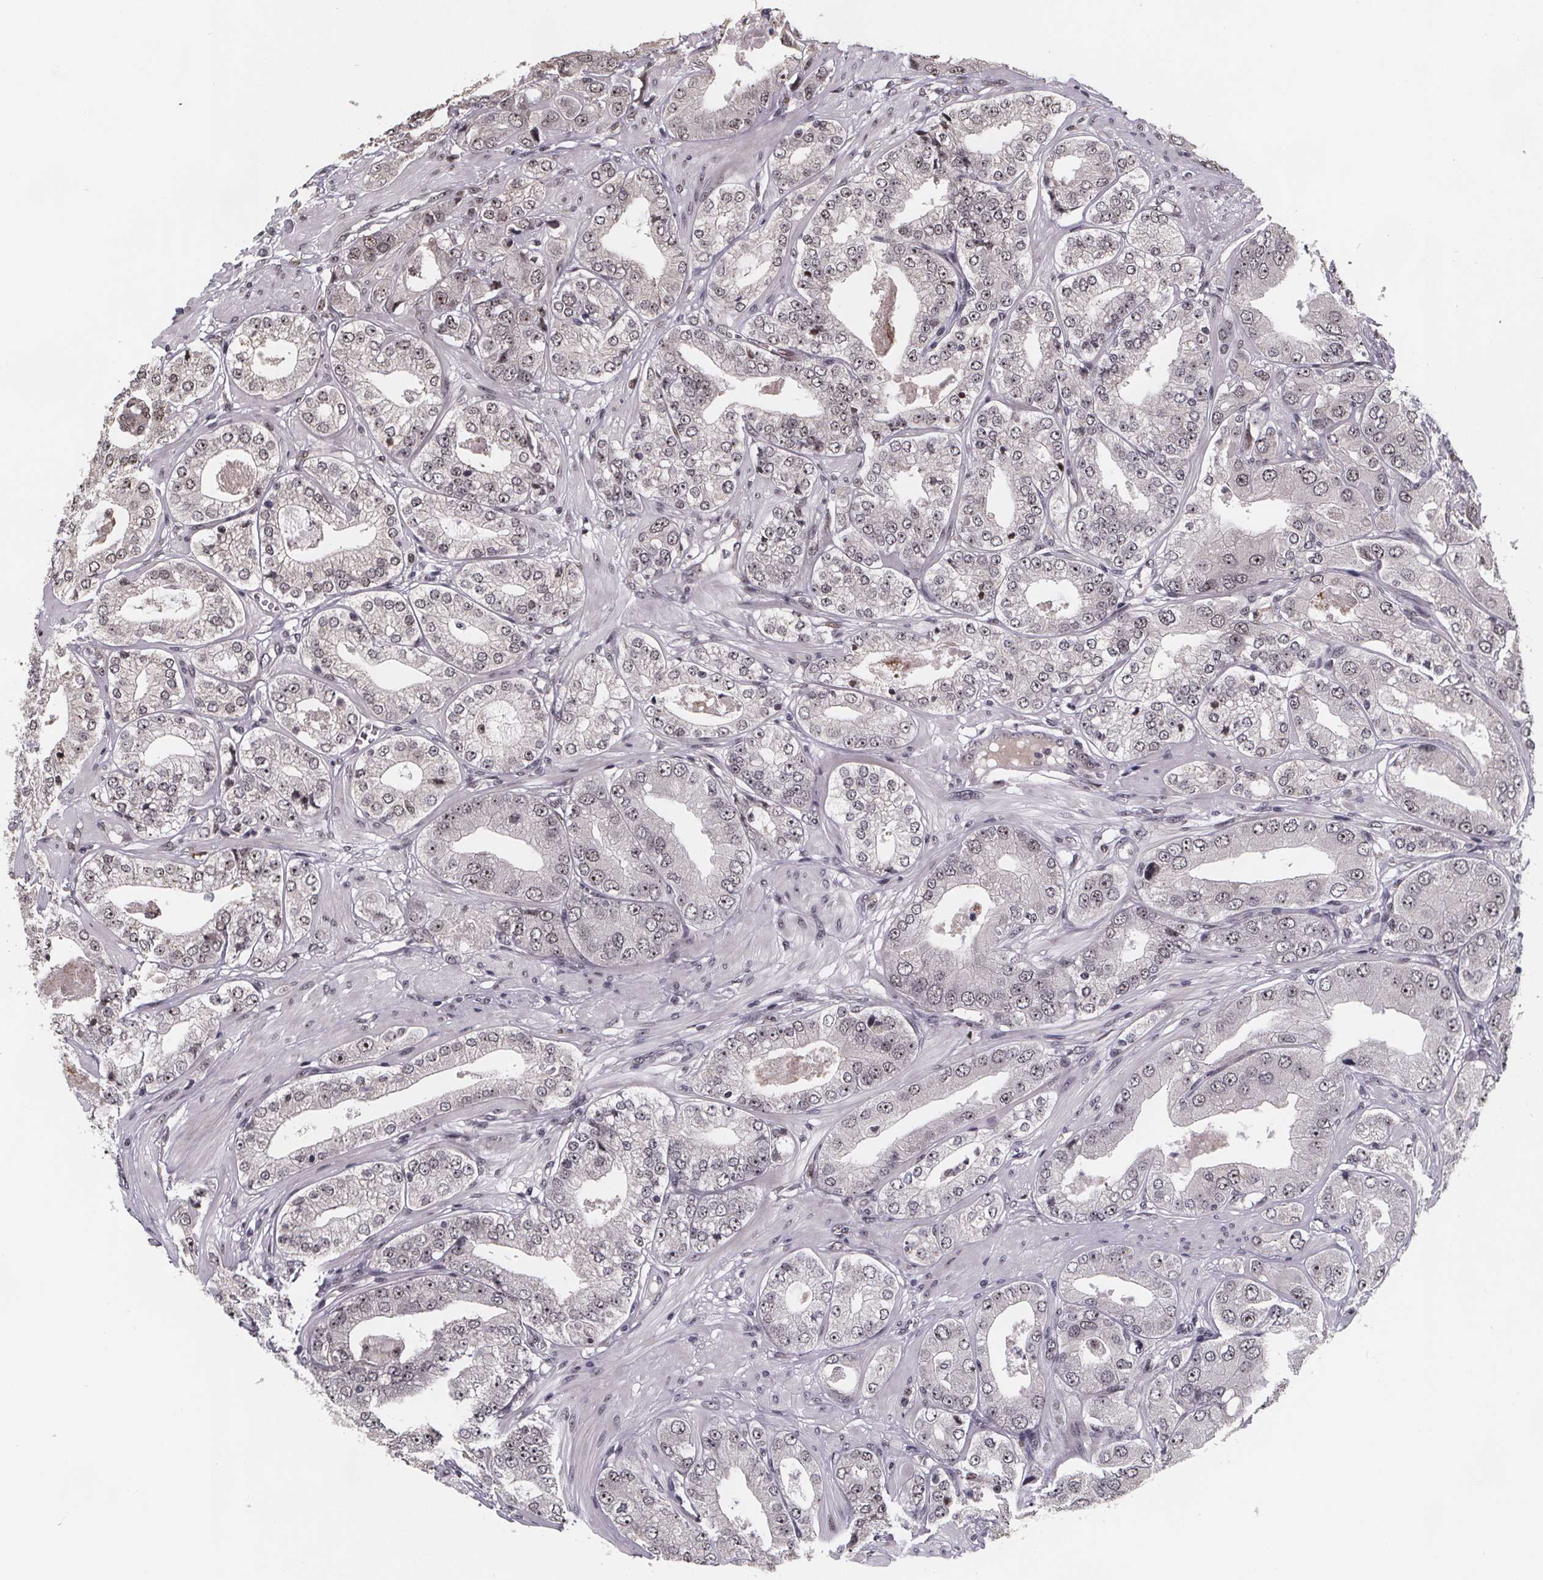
{"staining": {"intensity": "weak", "quantity": ">75%", "location": "nuclear"}, "tissue": "prostate cancer", "cell_type": "Tumor cells", "image_type": "cancer", "snomed": [{"axis": "morphology", "description": "Adenocarcinoma, Low grade"}, {"axis": "topography", "description": "Prostate"}], "caption": "DAB immunohistochemical staining of prostate adenocarcinoma (low-grade) reveals weak nuclear protein expression in about >75% of tumor cells.", "gene": "U2SURP", "patient": {"sex": "male", "age": 60}}